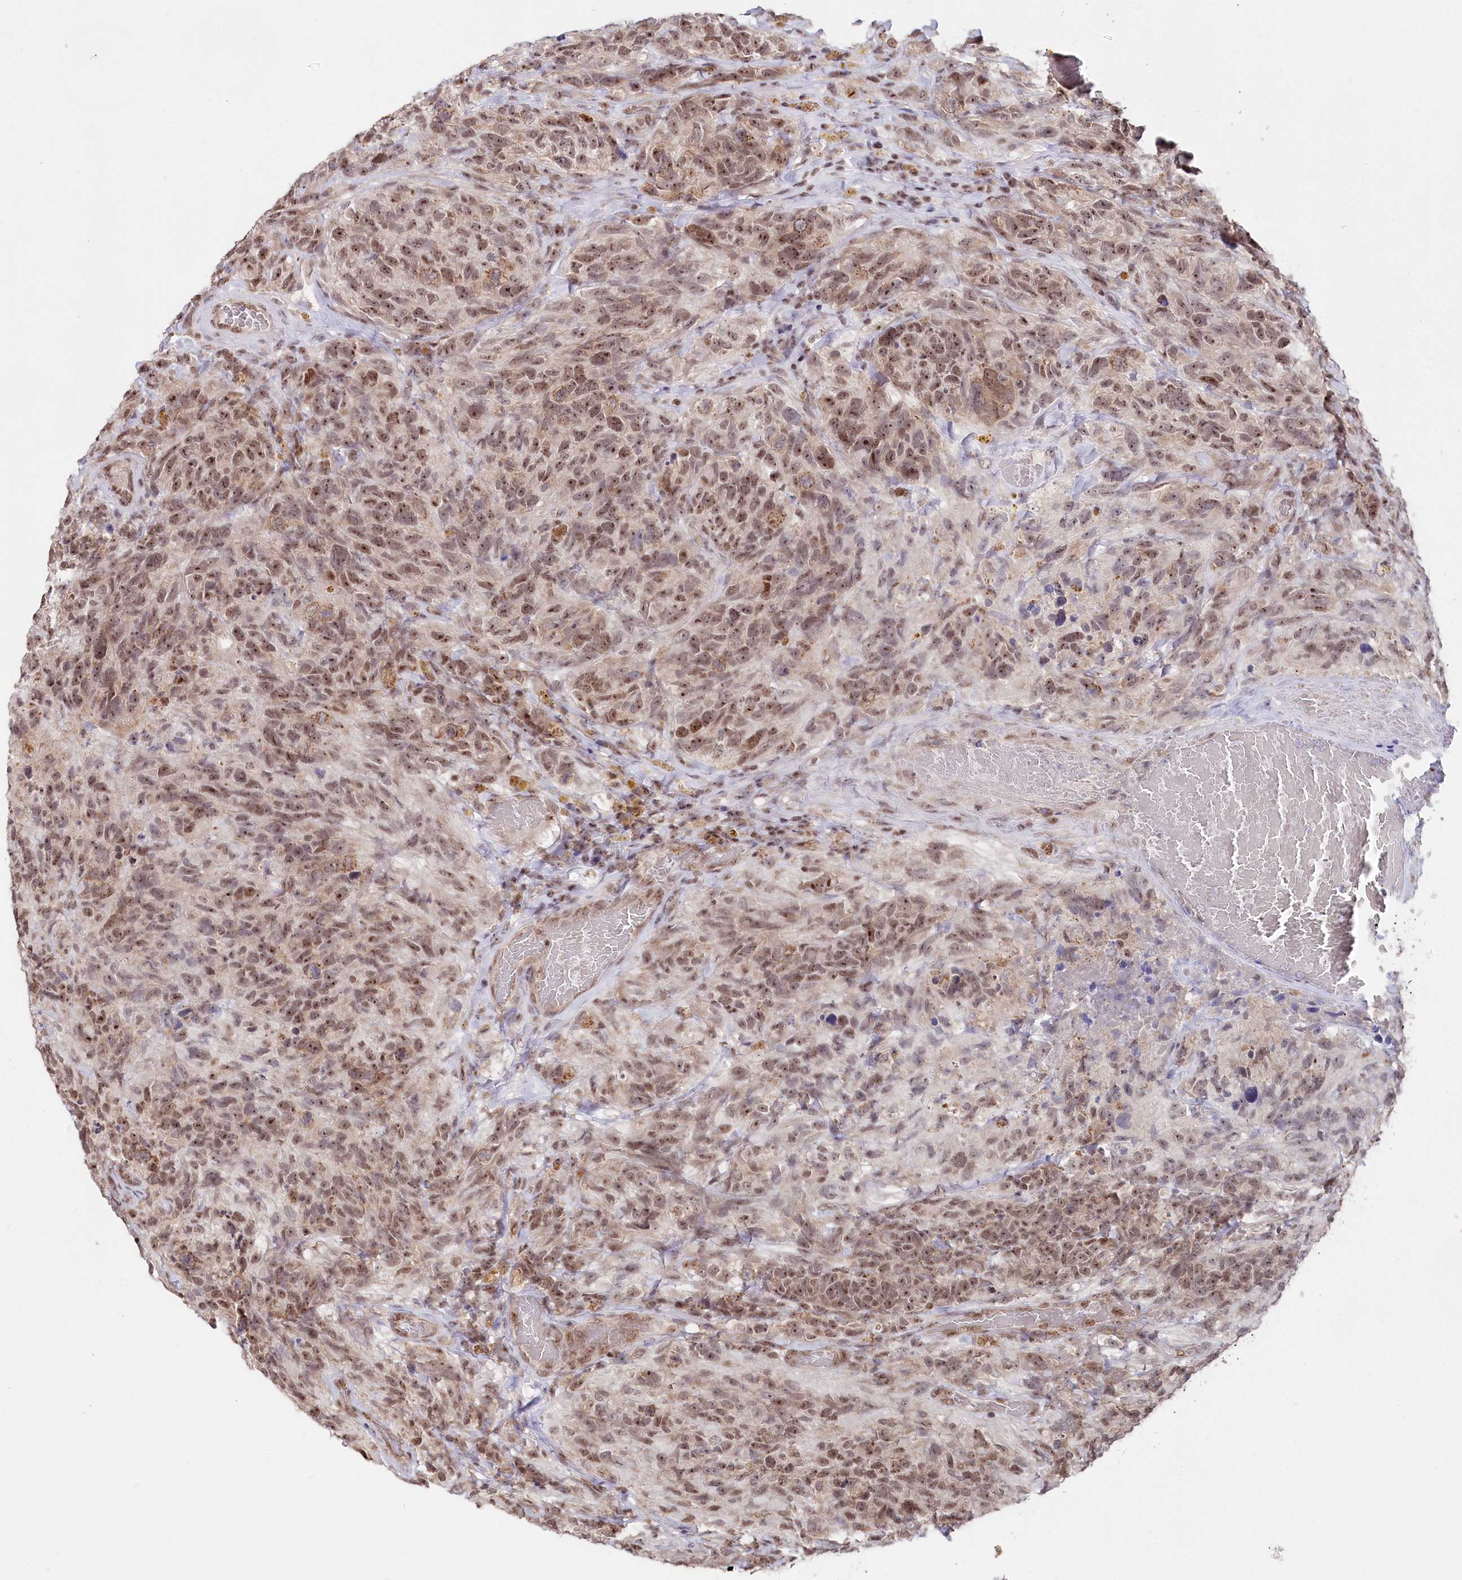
{"staining": {"intensity": "moderate", "quantity": ">75%", "location": "nuclear"}, "tissue": "glioma", "cell_type": "Tumor cells", "image_type": "cancer", "snomed": [{"axis": "morphology", "description": "Glioma, malignant, High grade"}, {"axis": "topography", "description": "Brain"}], "caption": "Malignant glioma (high-grade) tissue shows moderate nuclear positivity in approximately >75% of tumor cells, visualized by immunohistochemistry.", "gene": "CGGBP1", "patient": {"sex": "male", "age": 69}}